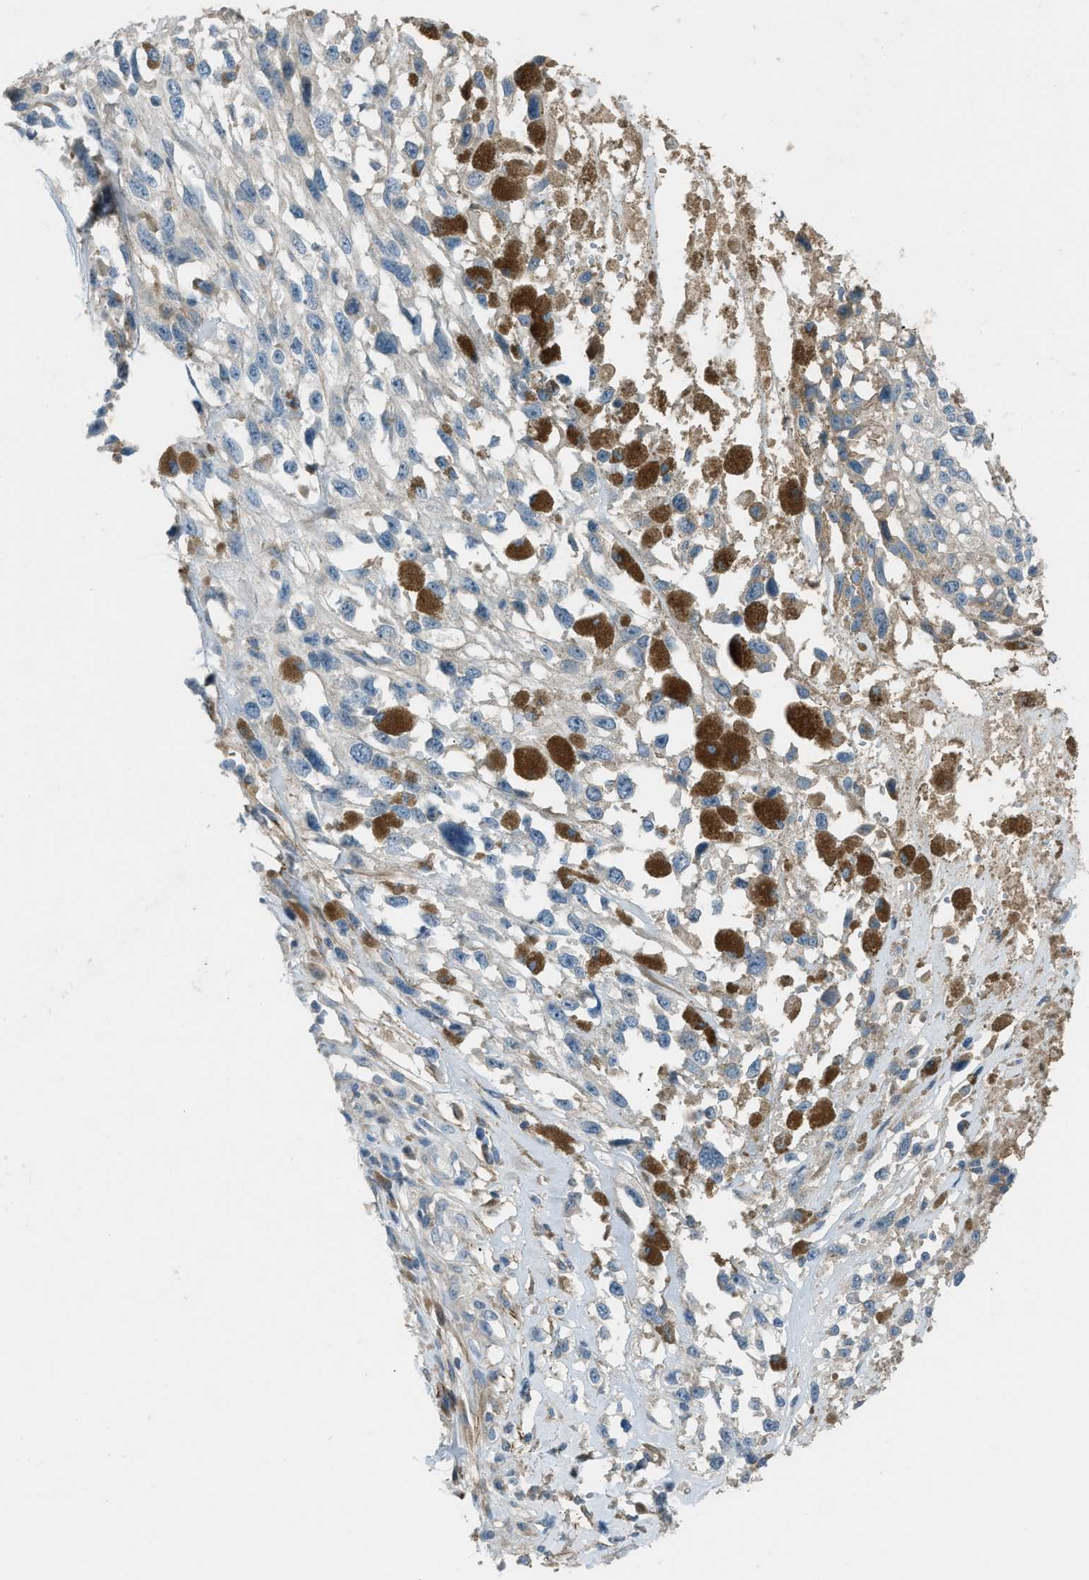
{"staining": {"intensity": "weak", "quantity": "<25%", "location": "cytoplasmic/membranous"}, "tissue": "melanoma", "cell_type": "Tumor cells", "image_type": "cancer", "snomed": [{"axis": "morphology", "description": "Malignant melanoma, Metastatic site"}, {"axis": "topography", "description": "Lymph node"}], "caption": "The micrograph reveals no staining of tumor cells in melanoma. Brightfield microscopy of immunohistochemistry (IHC) stained with DAB (3,3'-diaminobenzidine) (brown) and hematoxylin (blue), captured at high magnification.", "gene": "FBLN2", "patient": {"sex": "male", "age": 59}}